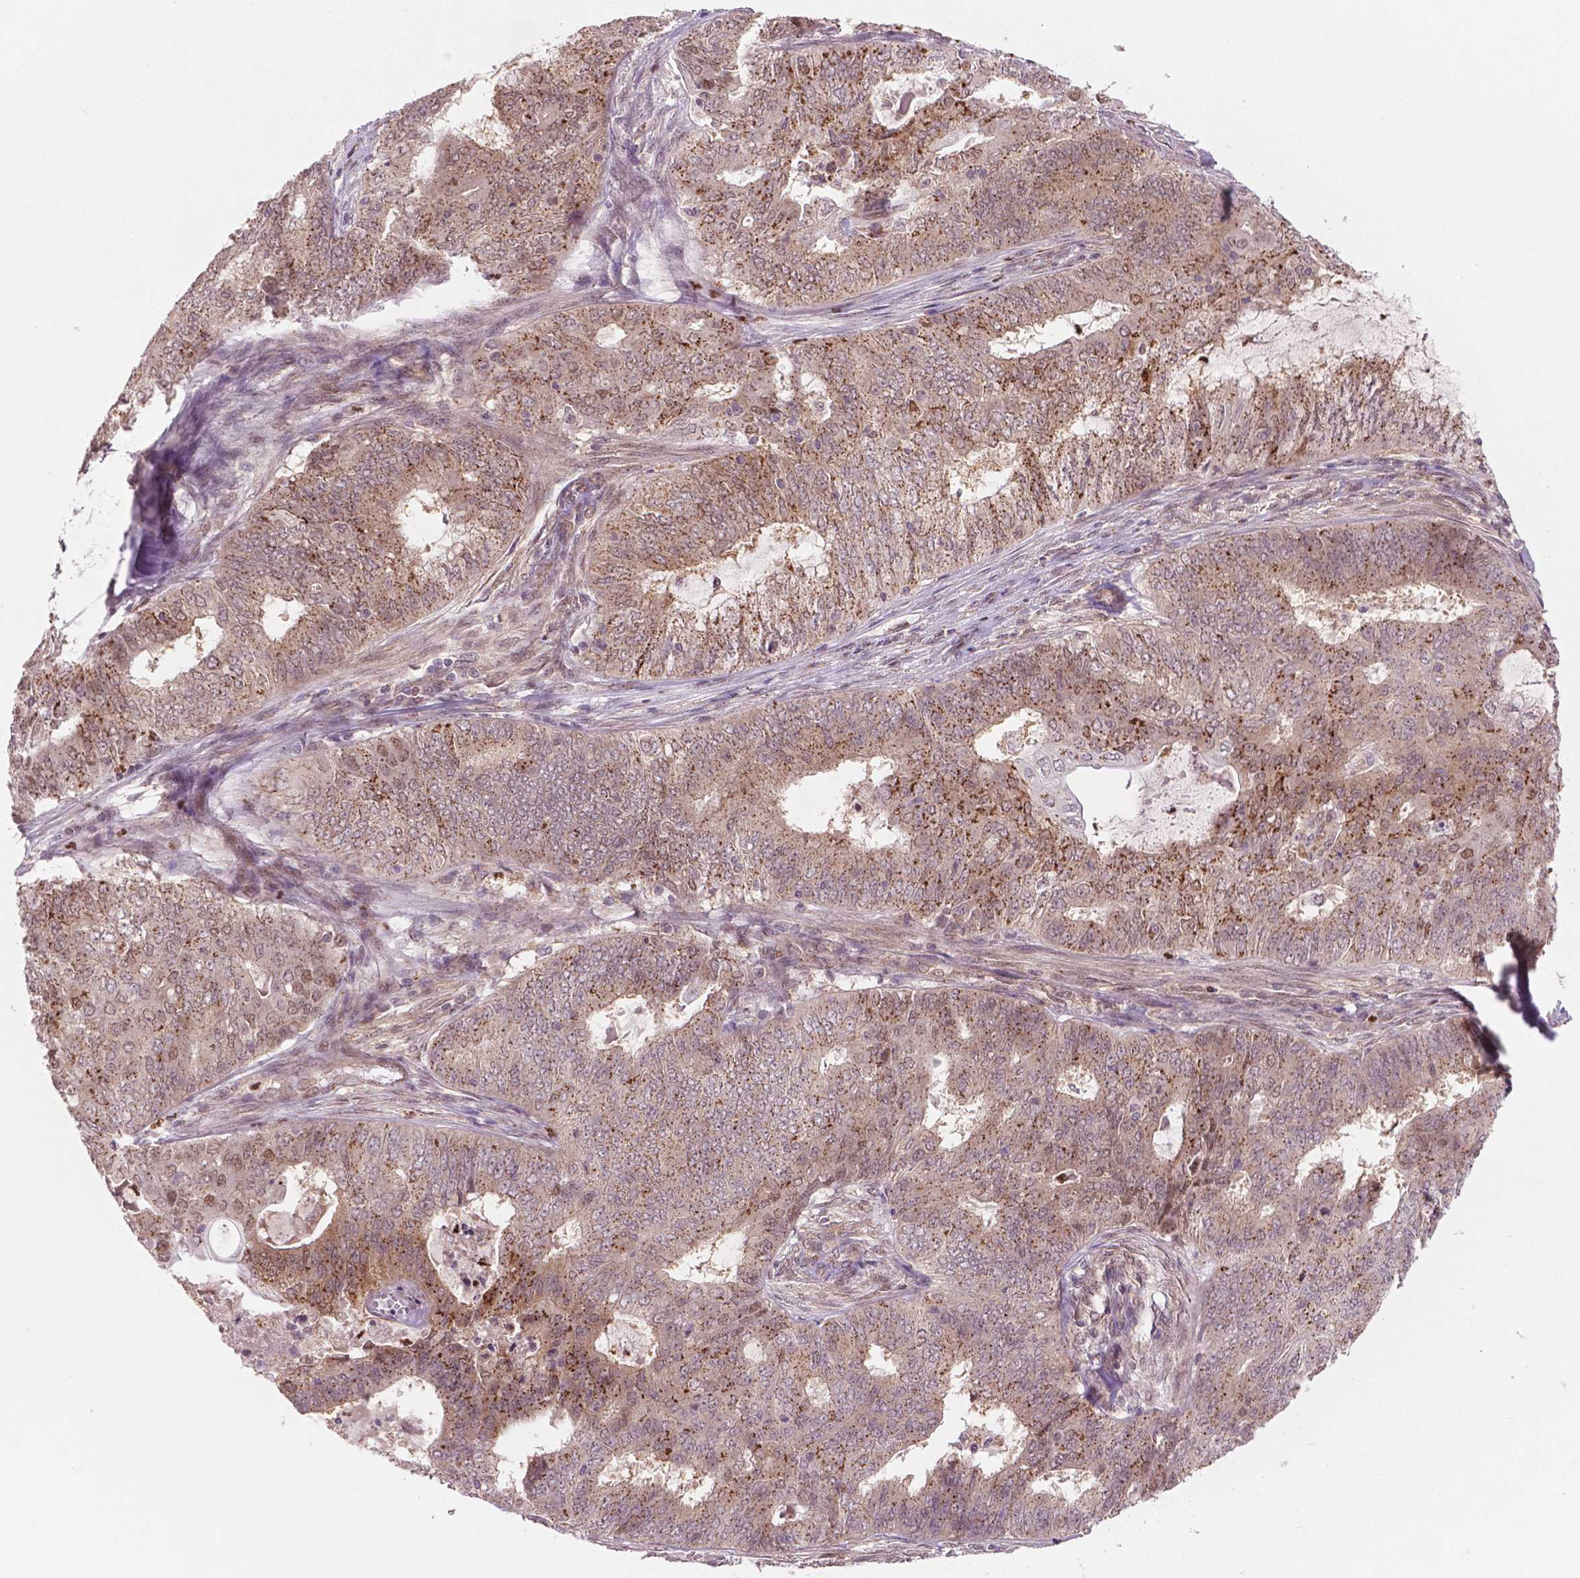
{"staining": {"intensity": "moderate", "quantity": "<25%", "location": "cytoplasmic/membranous,nuclear"}, "tissue": "endometrial cancer", "cell_type": "Tumor cells", "image_type": "cancer", "snomed": [{"axis": "morphology", "description": "Adenocarcinoma, NOS"}, {"axis": "topography", "description": "Endometrium"}], "caption": "Protein staining exhibits moderate cytoplasmic/membranous and nuclear staining in approximately <25% of tumor cells in endometrial adenocarcinoma.", "gene": "NFAT5", "patient": {"sex": "female", "age": 62}}